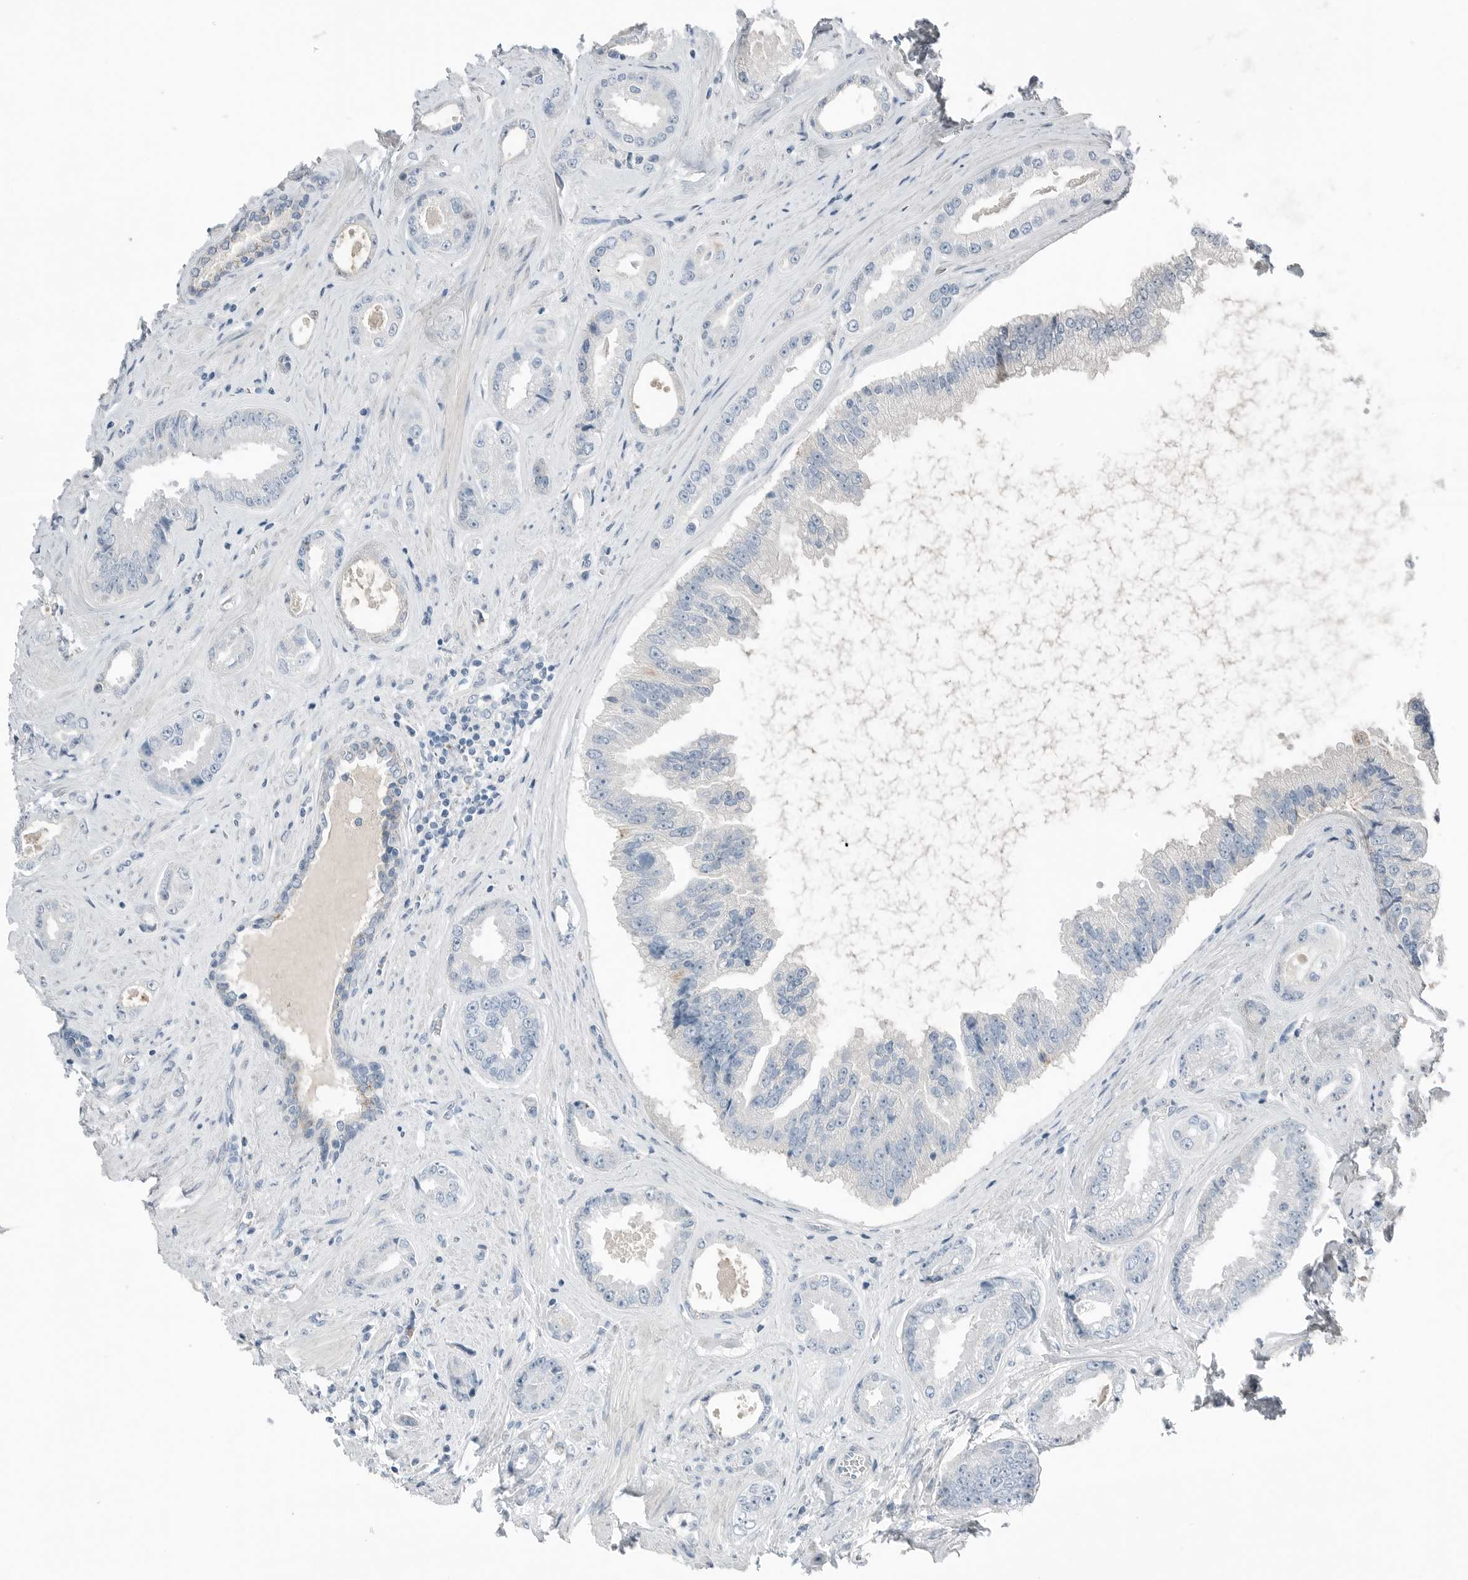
{"staining": {"intensity": "negative", "quantity": "none", "location": "none"}, "tissue": "prostate cancer", "cell_type": "Tumor cells", "image_type": "cancer", "snomed": [{"axis": "morphology", "description": "Adenocarcinoma, High grade"}, {"axis": "topography", "description": "Prostate"}], "caption": "This is an immunohistochemistry micrograph of human adenocarcinoma (high-grade) (prostate). There is no staining in tumor cells.", "gene": "SERPINB7", "patient": {"sex": "male", "age": 61}}